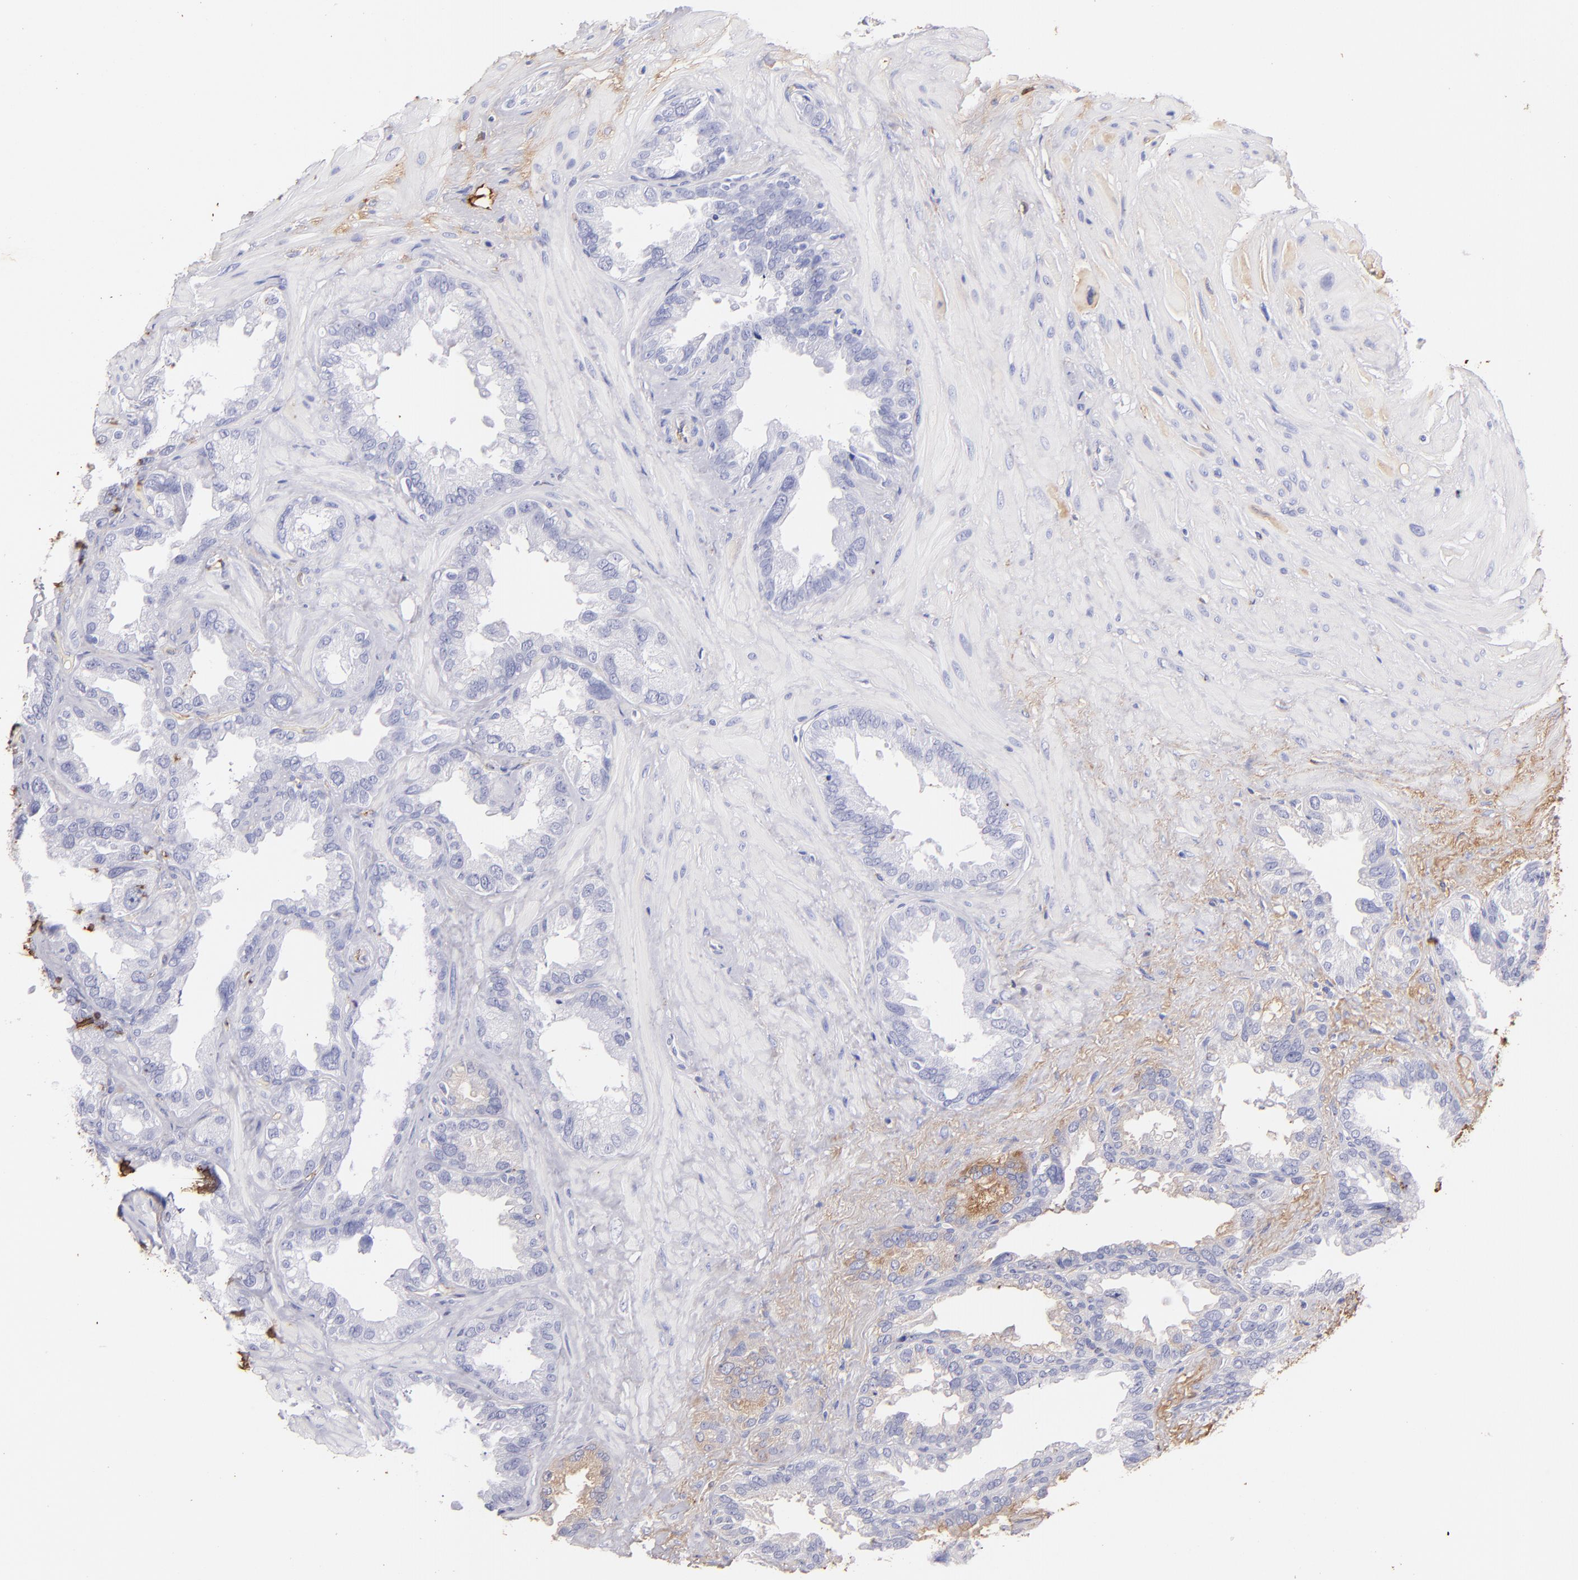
{"staining": {"intensity": "negative", "quantity": "none", "location": "none"}, "tissue": "seminal vesicle", "cell_type": "Glandular cells", "image_type": "normal", "snomed": [{"axis": "morphology", "description": "Normal tissue, NOS"}, {"axis": "topography", "description": "Prostate"}, {"axis": "topography", "description": "Seminal veicle"}], "caption": "High power microscopy photomicrograph of an IHC image of benign seminal vesicle, revealing no significant positivity in glandular cells.", "gene": "FGB", "patient": {"sex": "male", "age": 63}}